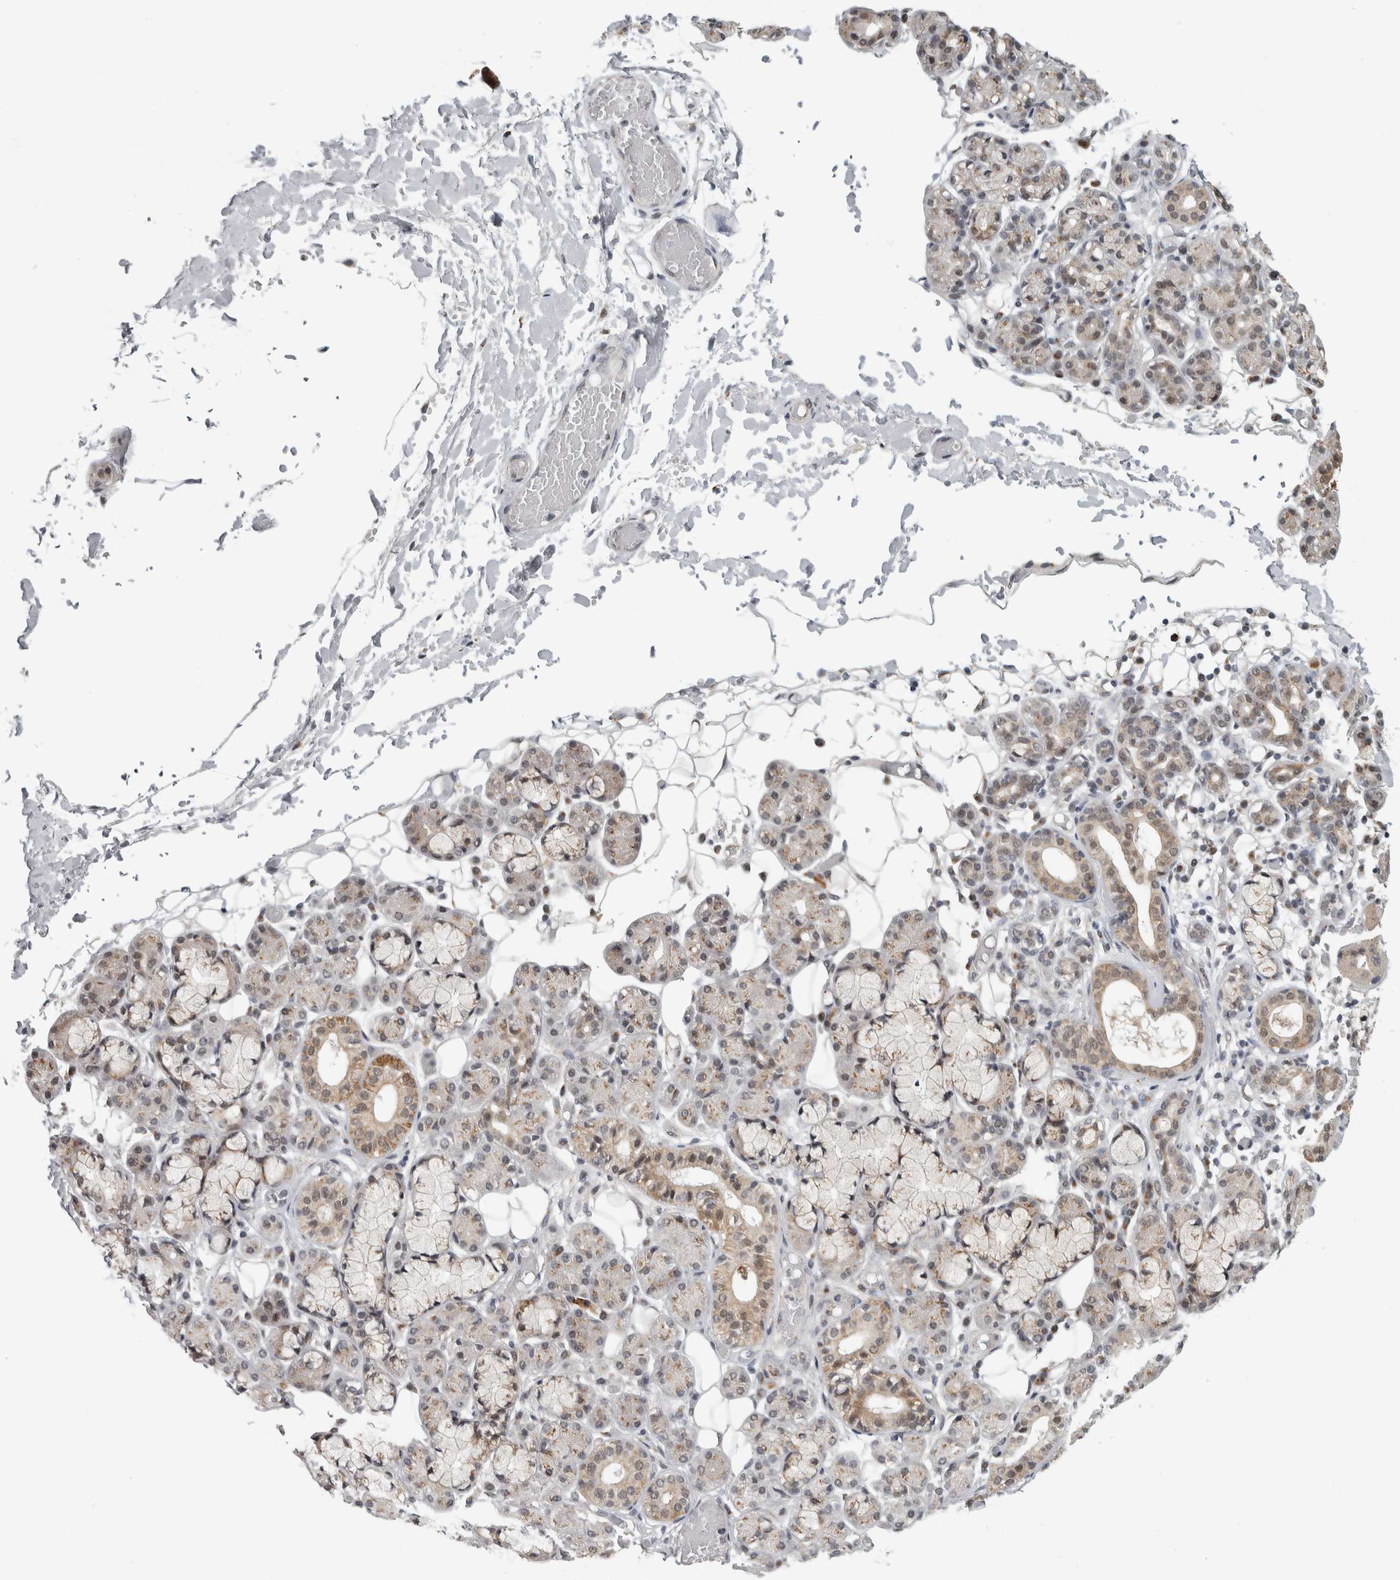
{"staining": {"intensity": "weak", "quantity": ">75%", "location": "cytoplasmic/membranous,nuclear"}, "tissue": "salivary gland", "cell_type": "Glandular cells", "image_type": "normal", "snomed": [{"axis": "morphology", "description": "Normal tissue, NOS"}, {"axis": "topography", "description": "Salivary gland"}], "caption": "Immunohistochemical staining of normal salivary gland demonstrates >75% levels of weak cytoplasmic/membranous,nuclear protein expression in approximately >75% of glandular cells.", "gene": "ZMYND8", "patient": {"sex": "male", "age": 63}}